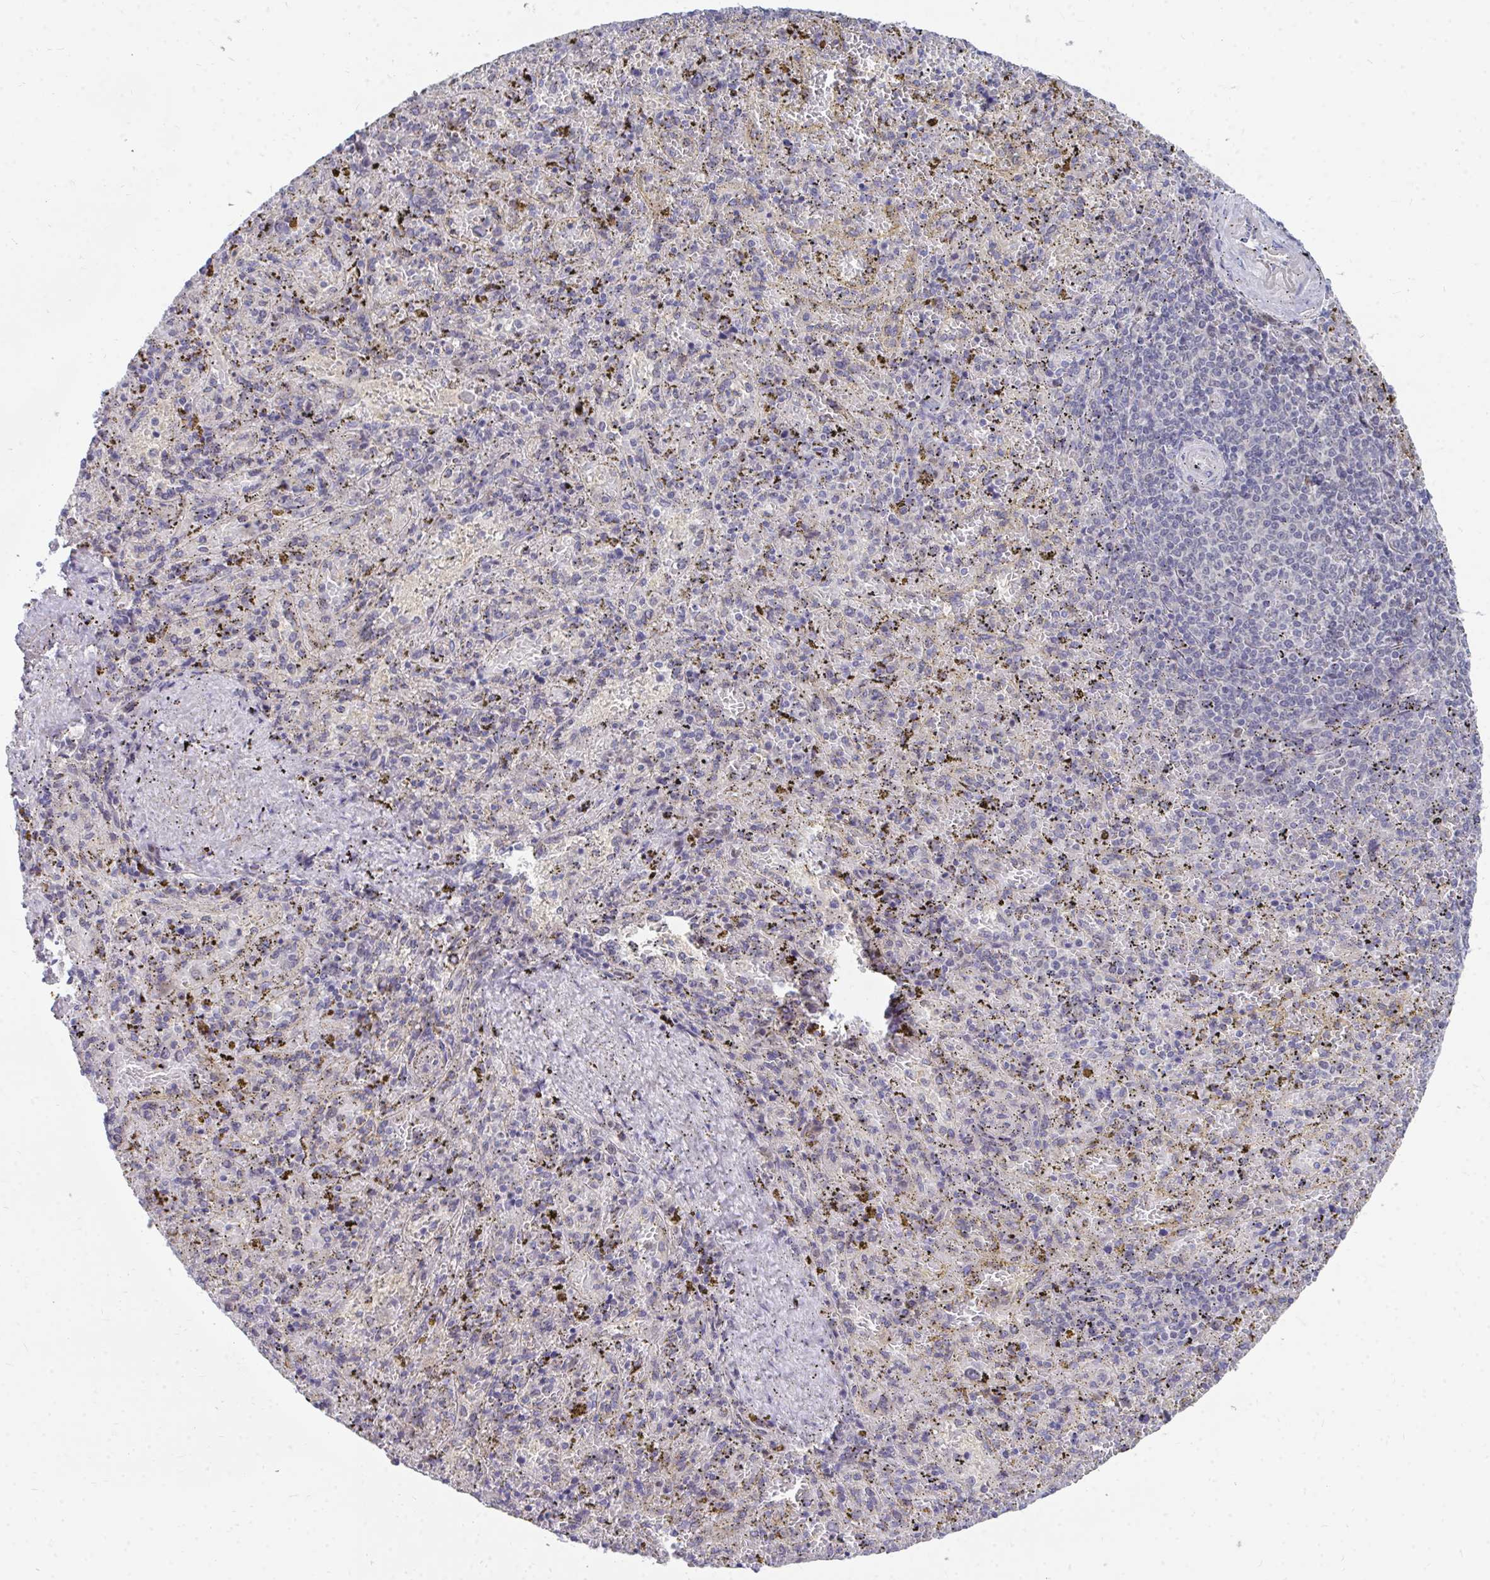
{"staining": {"intensity": "negative", "quantity": "none", "location": "none"}, "tissue": "spleen", "cell_type": "Cells in red pulp", "image_type": "normal", "snomed": [{"axis": "morphology", "description": "Normal tissue, NOS"}, {"axis": "topography", "description": "Spleen"}], "caption": "The image shows no significant positivity in cells in red pulp of spleen.", "gene": "MROH8", "patient": {"sex": "female", "age": 50}}